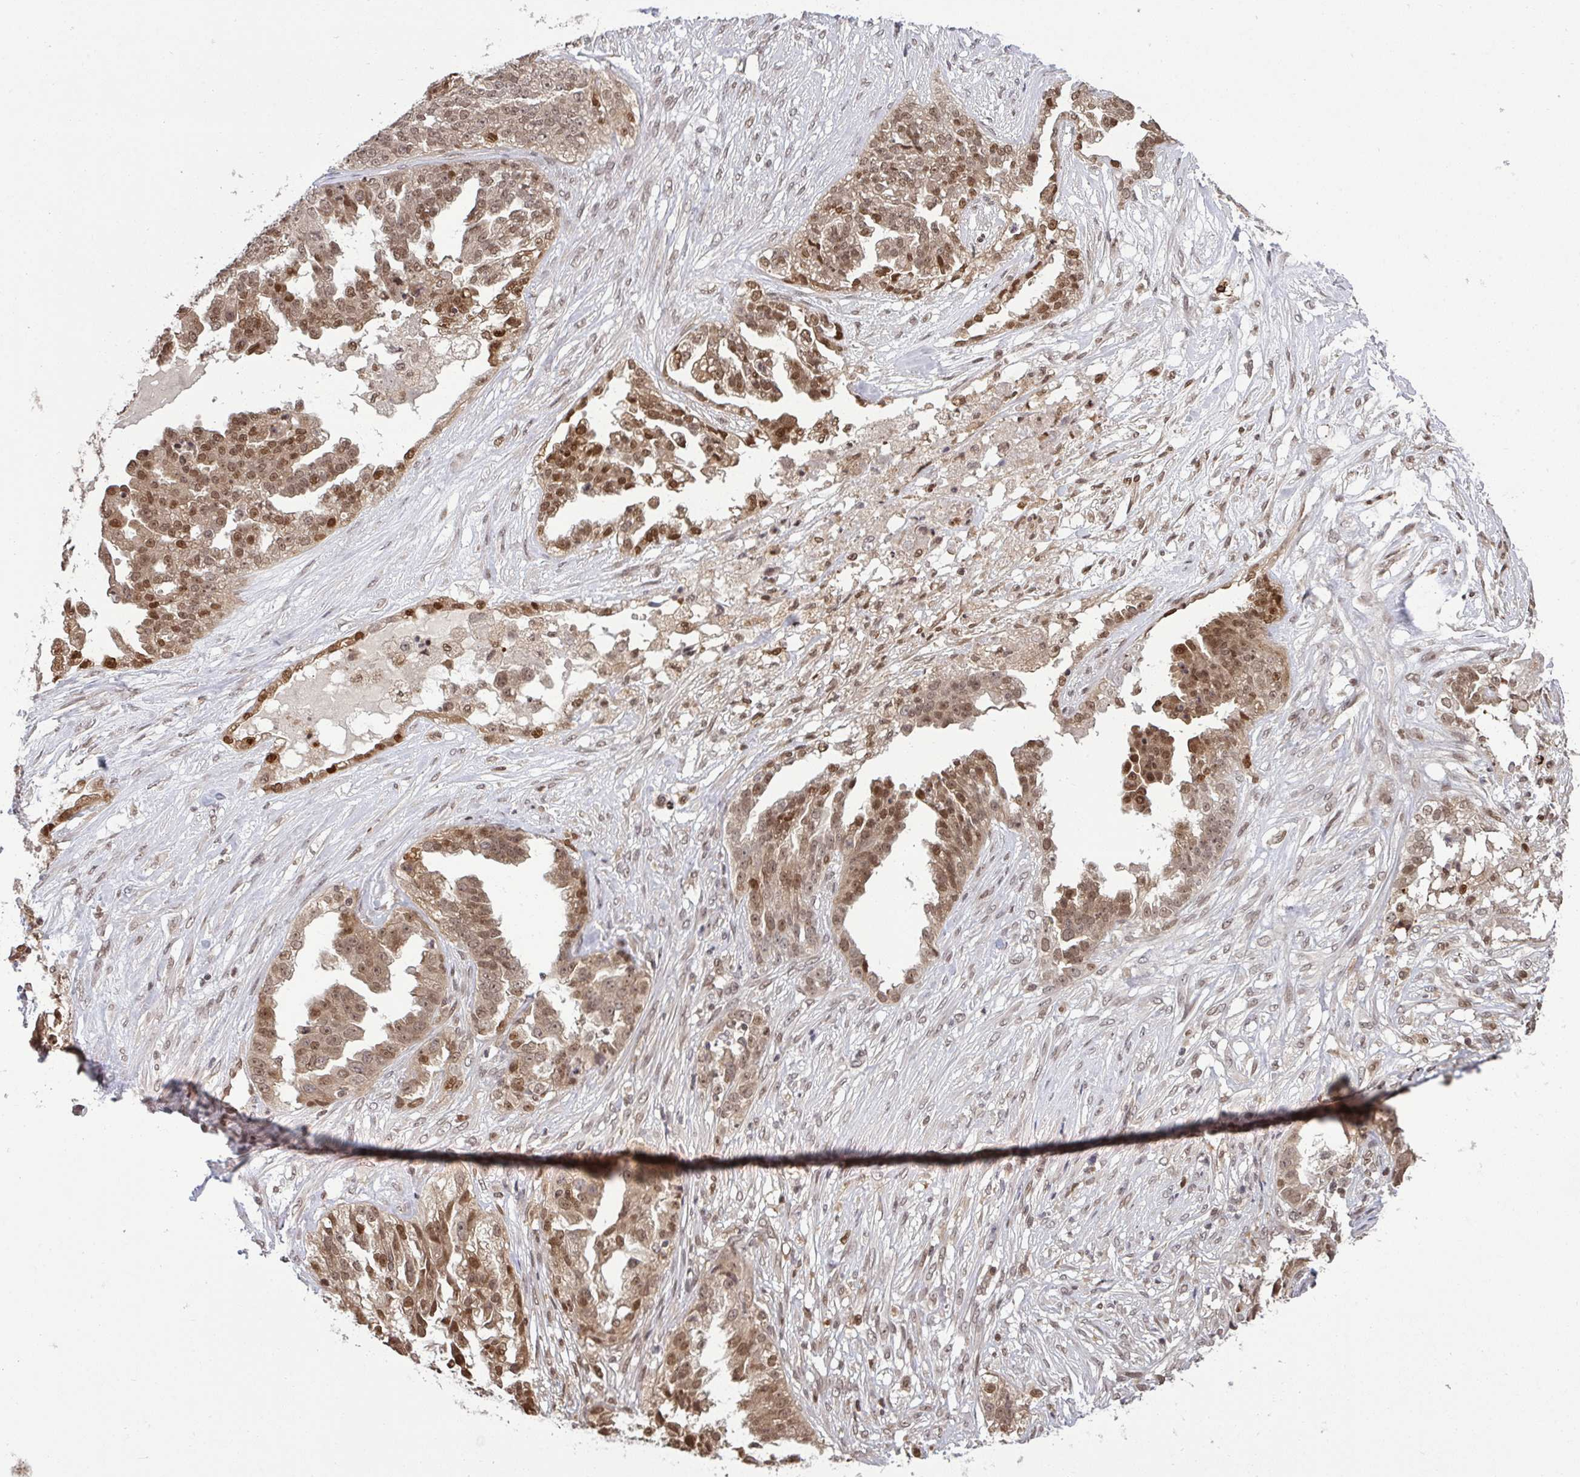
{"staining": {"intensity": "moderate", "quantity": "25%-75%", "location": "cytoplasmic/membranous,nuclear"}, "tissue": "ovarian cancer", "cell_type": "Tumor cells", "image_type": "cancer", "snomed": [{"axis": "morphology", "description": "Cystadenocarcinoma, serous, NOS"}, {"axis": "topography", "description": "Ovary"}], "caption": "Immunohistochemistry (IHC) of human ovarian serous cystadenocarcinoma exhibits medium levels of moderate cytoplasmic/membranous and nuclear expression in about 25%-75% of tumor cells.", "gene": "UXT", "patient": {"sex": "female", "age": 58}}